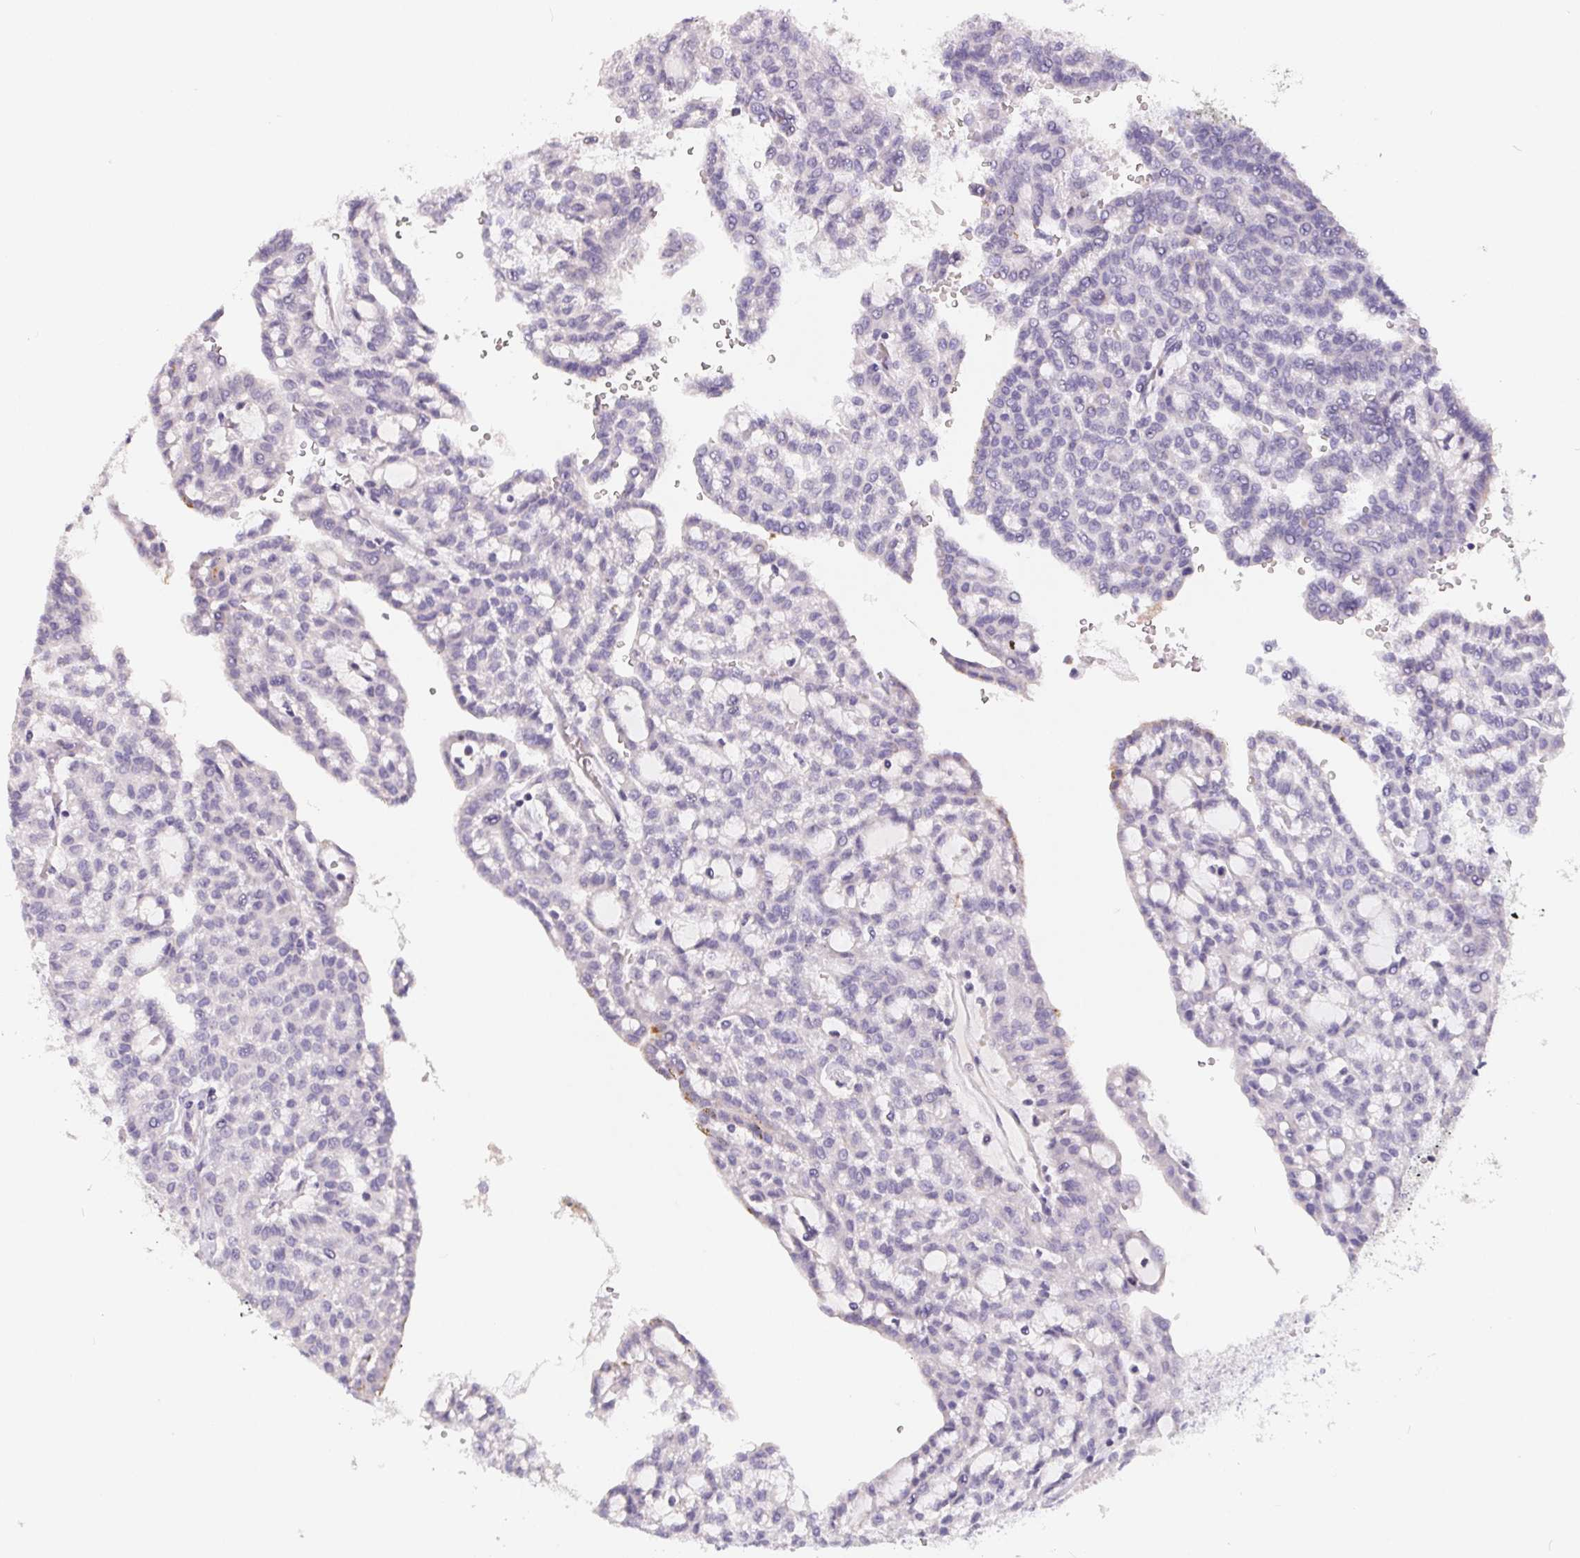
{"staining": {"intensity": "negative", "quantity": "none", "location": "none"}, "tissue": "renal cancer", "cell_type": "Tumor cells", "image_type": "cancer", "snomed": [{"axis": "morphology", "description": "Adenocarcinoma, NOS"}, {"axis": "topography", "description": "Kidney"}], "caption": "The photomicrograph demonstrates no significant staining in tumor cells of renal cancer (adenocarcinoma).", "gene": "FDX1", "patient": {"sex": "male", "age": 63}}